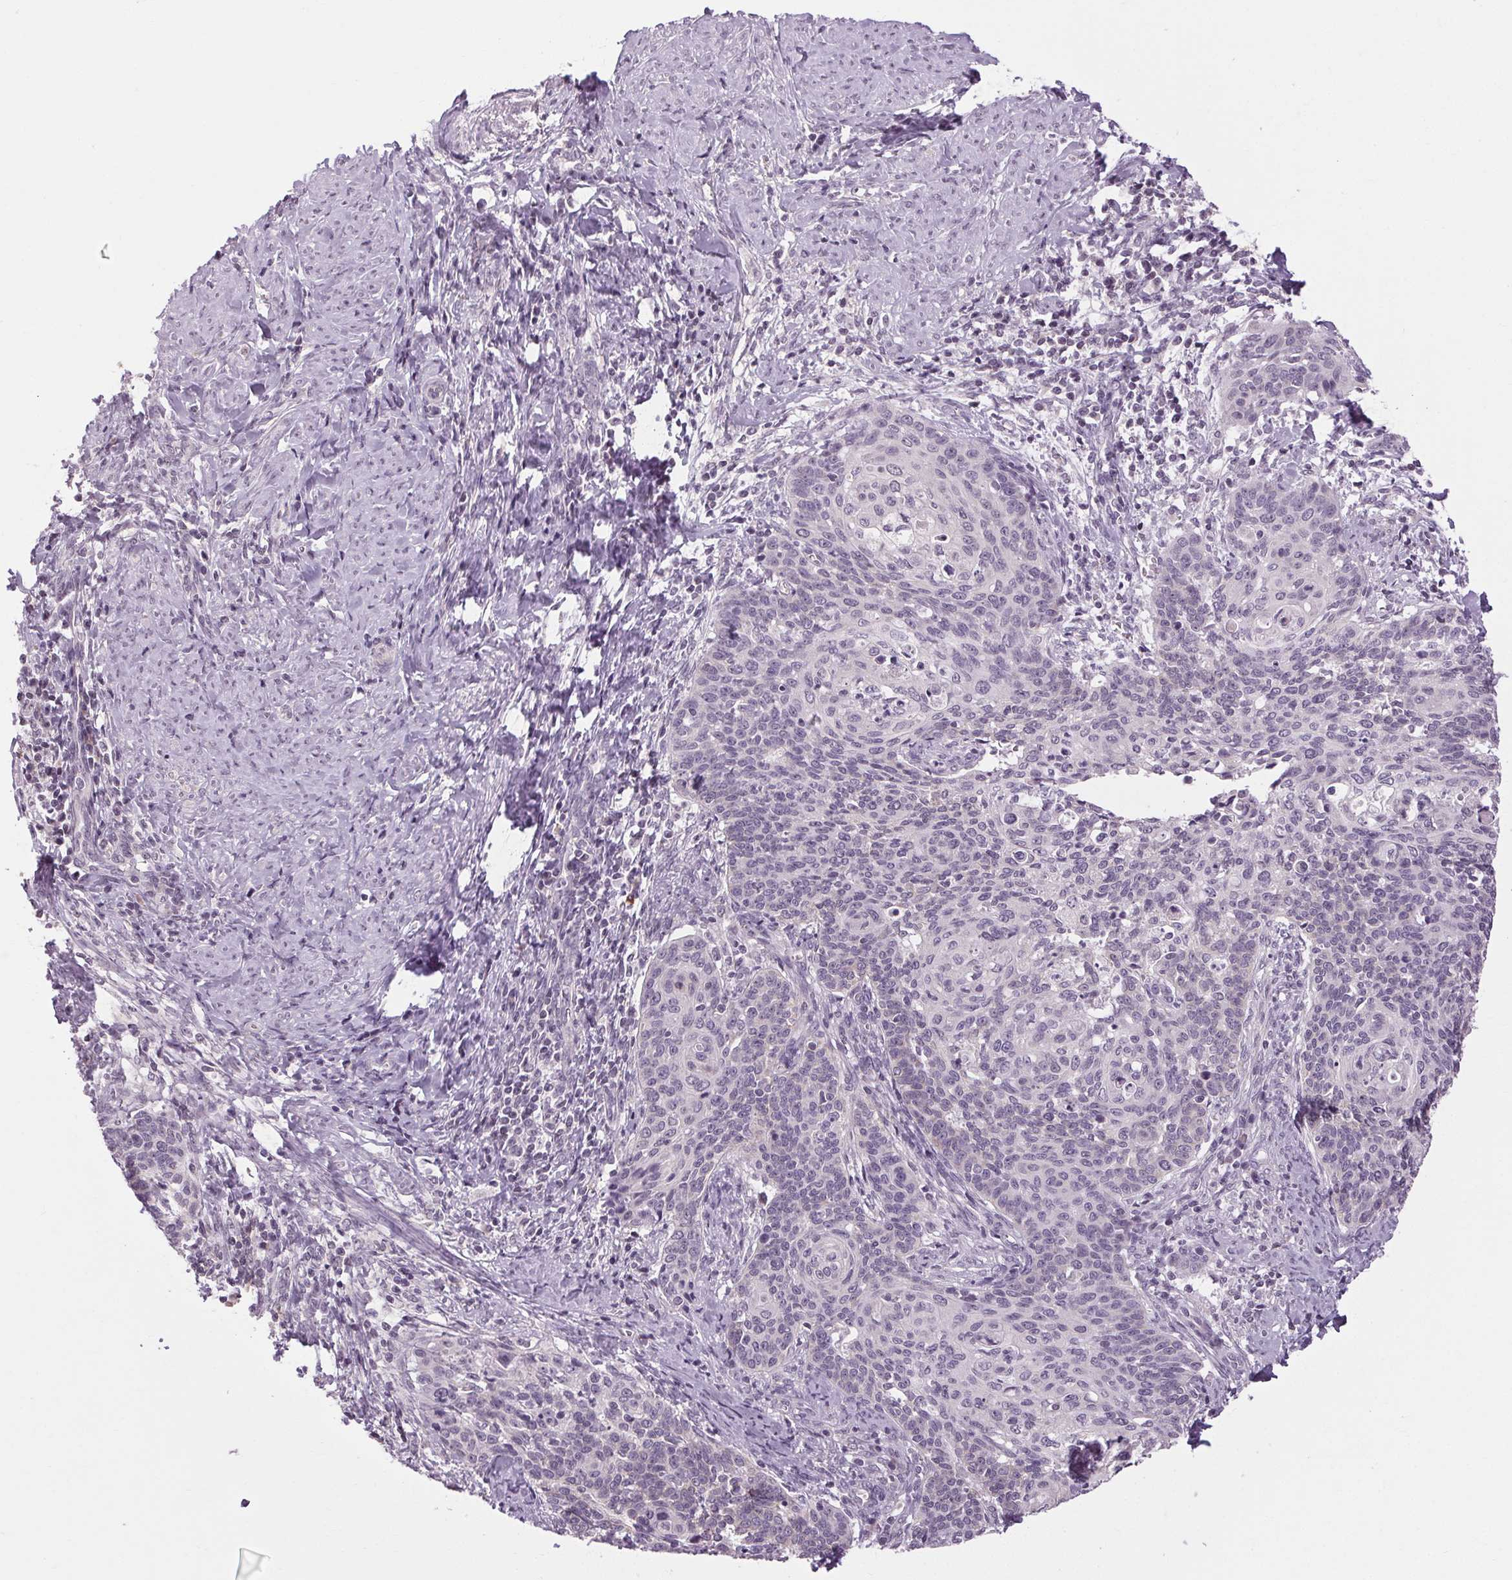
{"staining": {"intensity": "negative", "quantity": "none", "location": "none"}, "tissue": "cervical cancer", "cell_type": "Tumor cells", "image_type": "cancer", "snomed": [{"axis": "morphology", "description": "Normal tissue, NOS"}, {"axis": "morphology", "description": "Squamous cell carcinoma, NOS"}, {"axis": "topography", "description": "Cervix"}], "caption": "The histopathology image reveals no significant staining in tumor cells of cervical cancer (squamous cell carcinoma).", "gene": "KLHL40", "patient": {"sex": "female", "age": 39}}